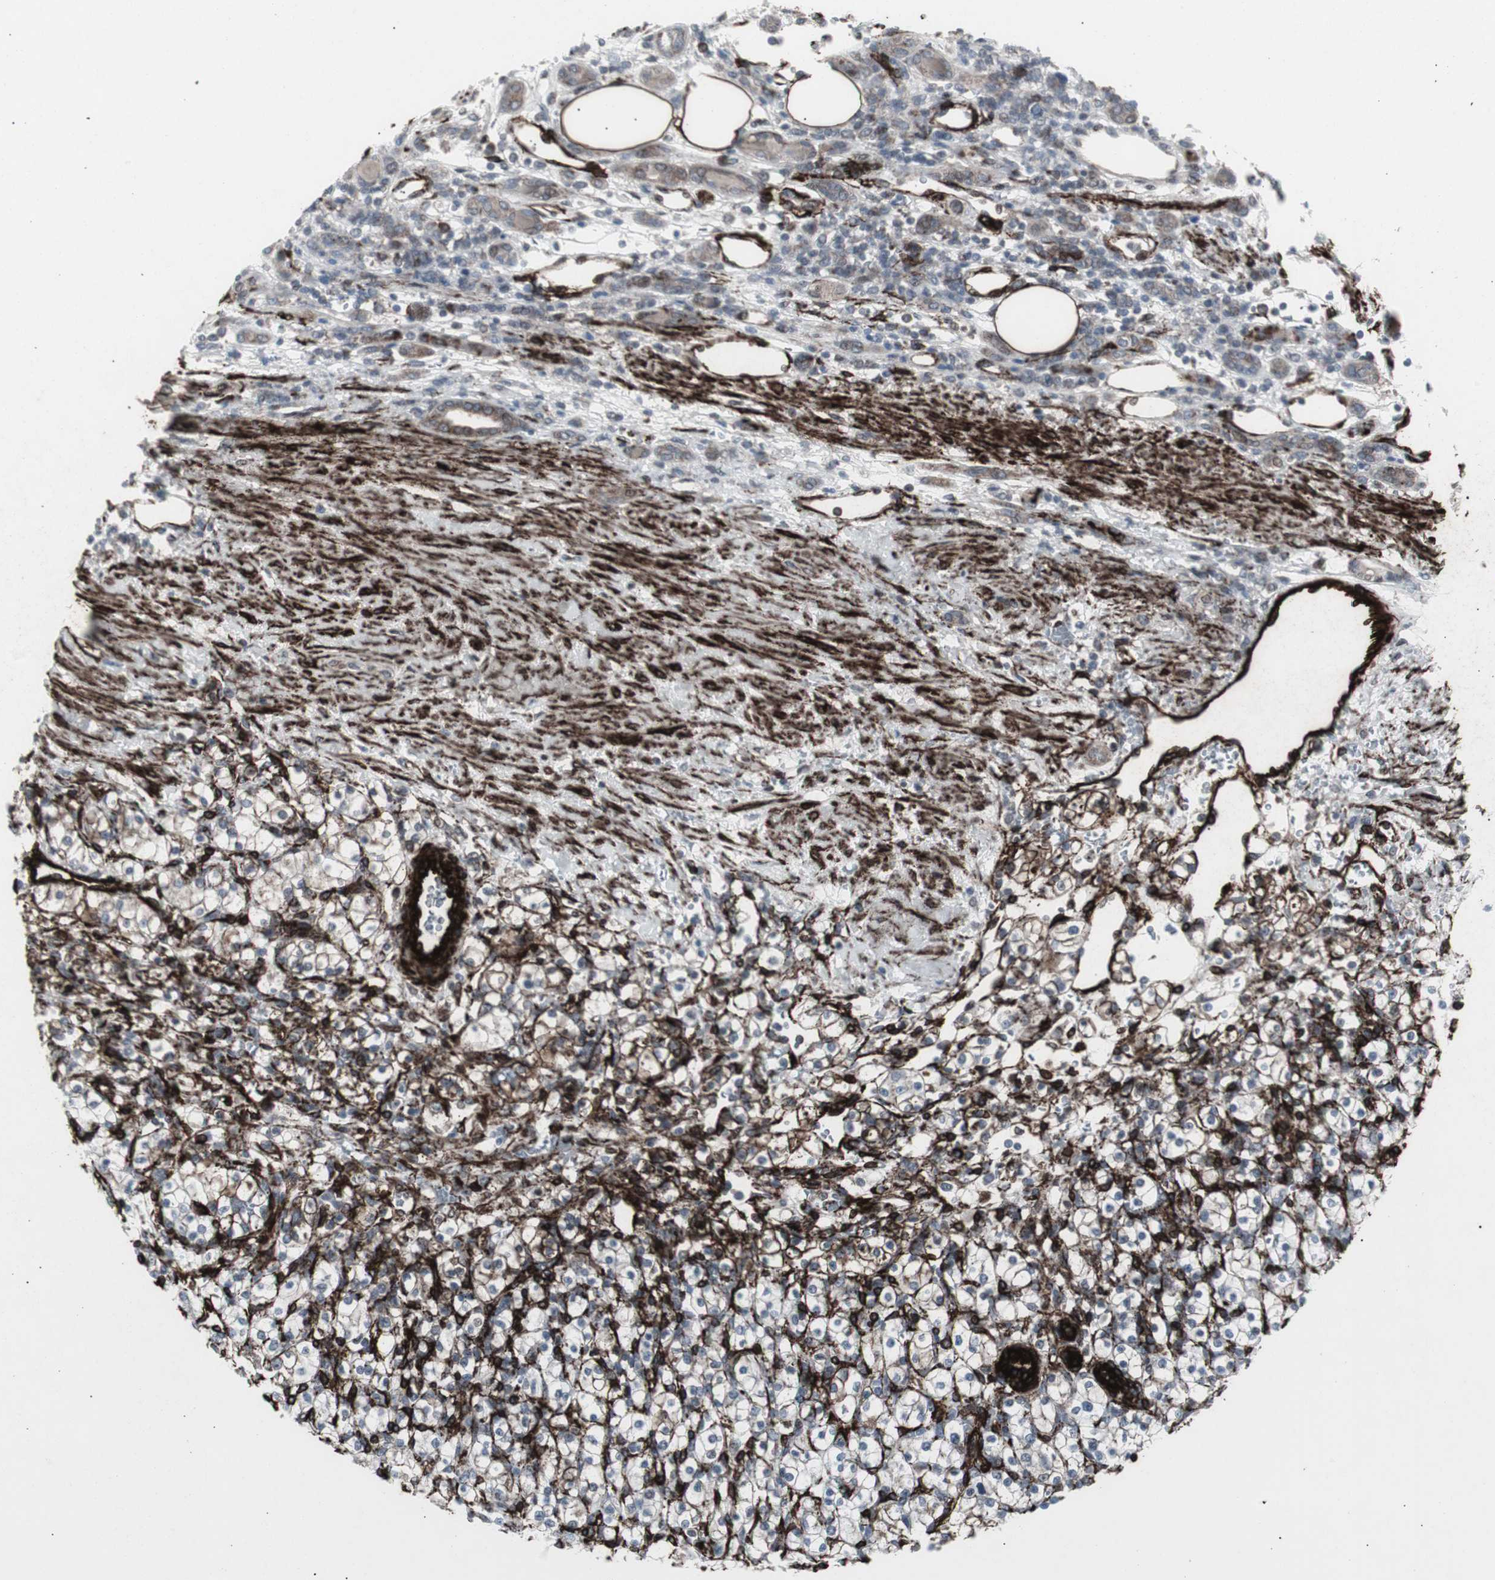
{"staining": {"intensity": "moderate", "quantity": "25%-75%", "location": "cytoplasmic/membranous"}, "tissue": "renal cancer", "cell_type": "Tumor cells", "image_type": "cancer", "snomed": [{"axis": "morphology", "description": "Normal tissue, NOS"}, {"axis": "morphology", "description": "Adenocarcinoma, NOS"}, {"axis": "topography", "description": "Kidney"}], "caption": "This histopathology image exhibits renal adenocarcinoma stained with immunohistochemistry to label a protein in brown. The cytoplasmic/membranous of tumor cells show moderate positivity for the protein. Nuclei are counter-stained blue.", "gene": "PDGFA", "patient": {"sex": "female", "age": 55}}